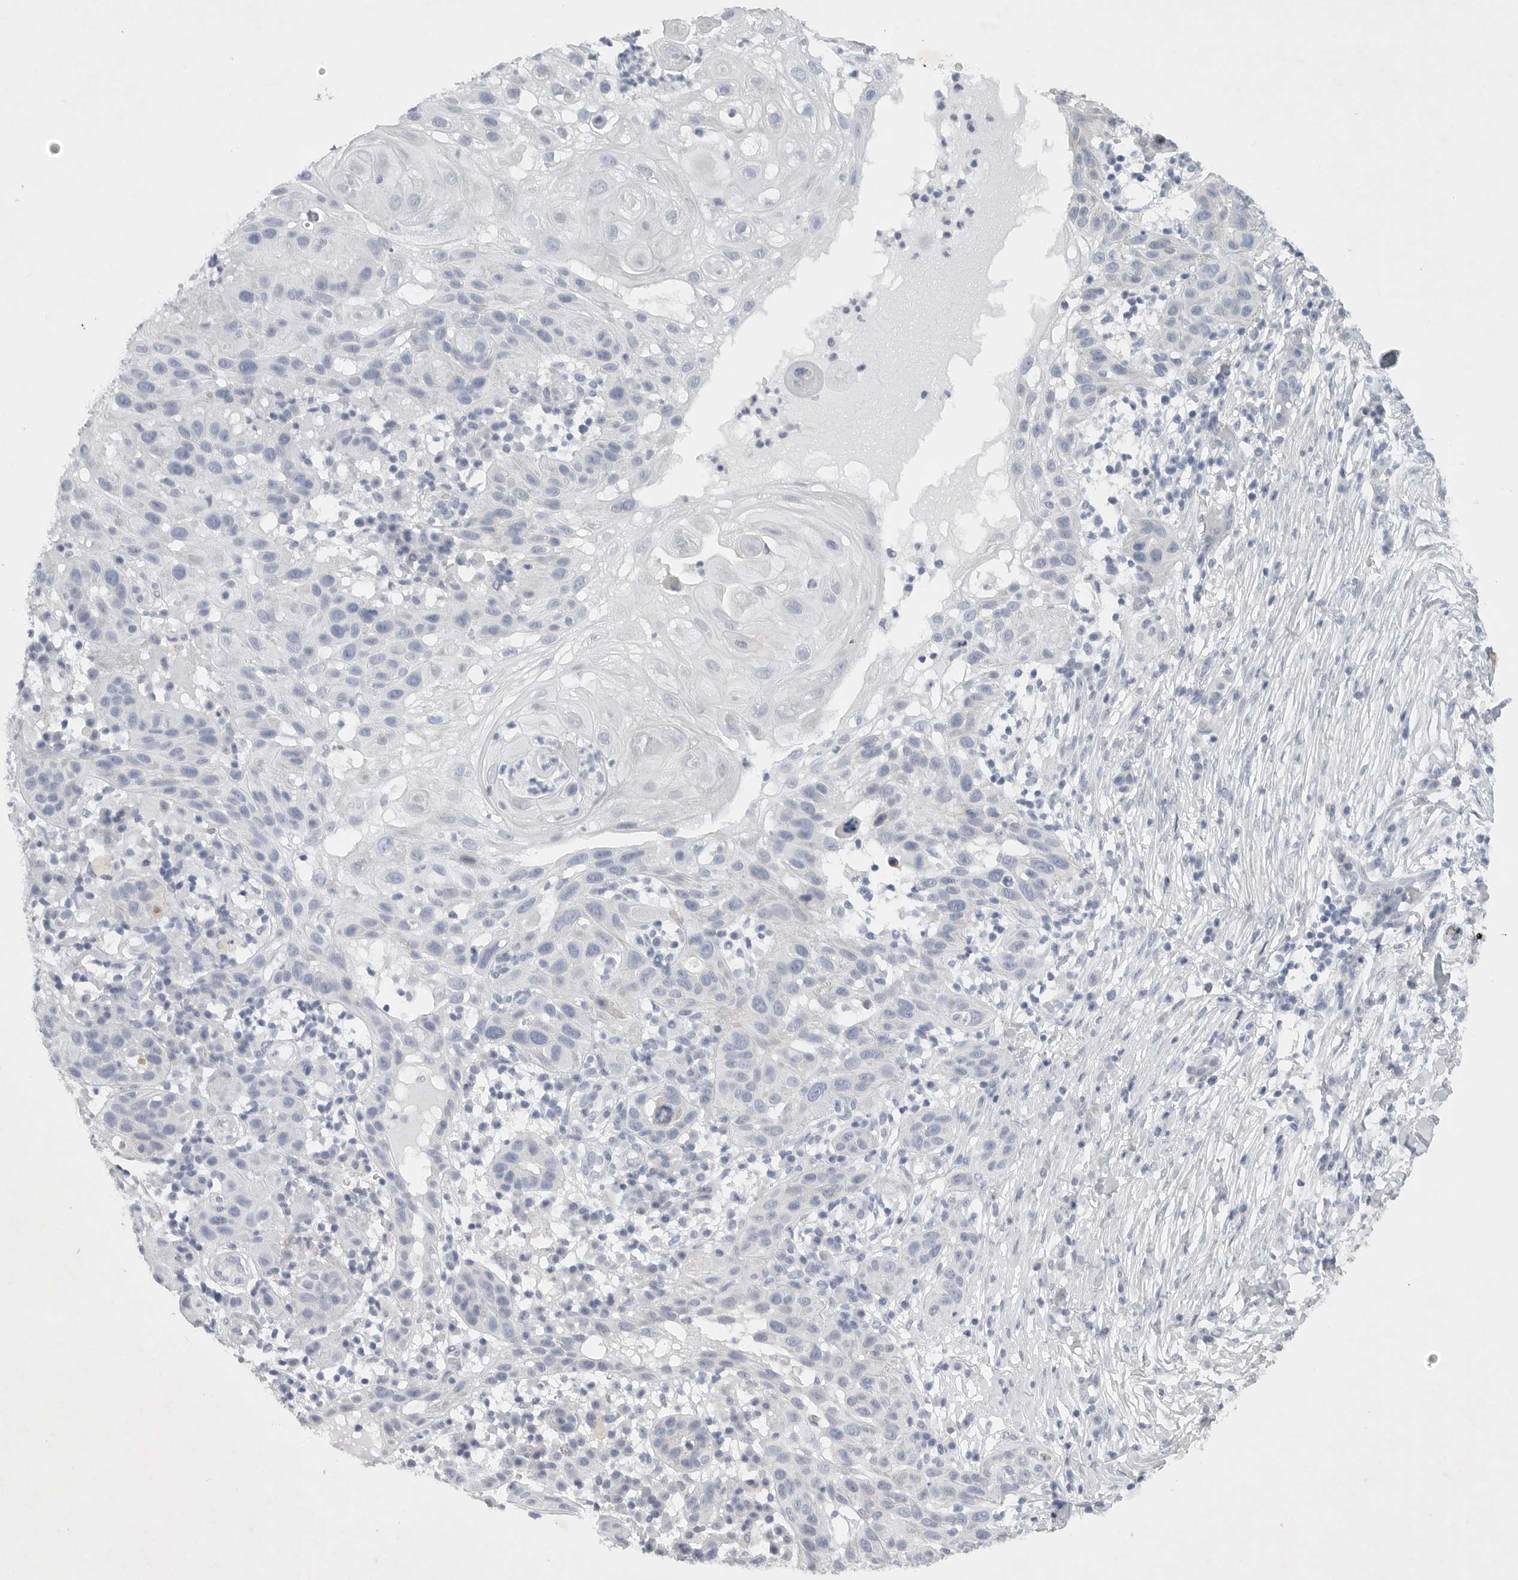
{"staining": {"intensity": "negative", "quantity": "none", "location": "none"}, "tissue": "skin cancer", "cell_type": "Tumor cells", "image_type": "cancer", "snomed": [{"axis": "morphology", "description": "Normal tissue, NOS"}, {"axis": "morphology", "description": "Squamous cell carcinoma, NOS"}, {"axis": "topography", "description": "Skin"}], "caption": "Histopathology image shows no significant protein staining in tumor cells of skin squamous cell carcinoma.", "gene": "TNR", "patient": {"sex": "female", "age": 96}}